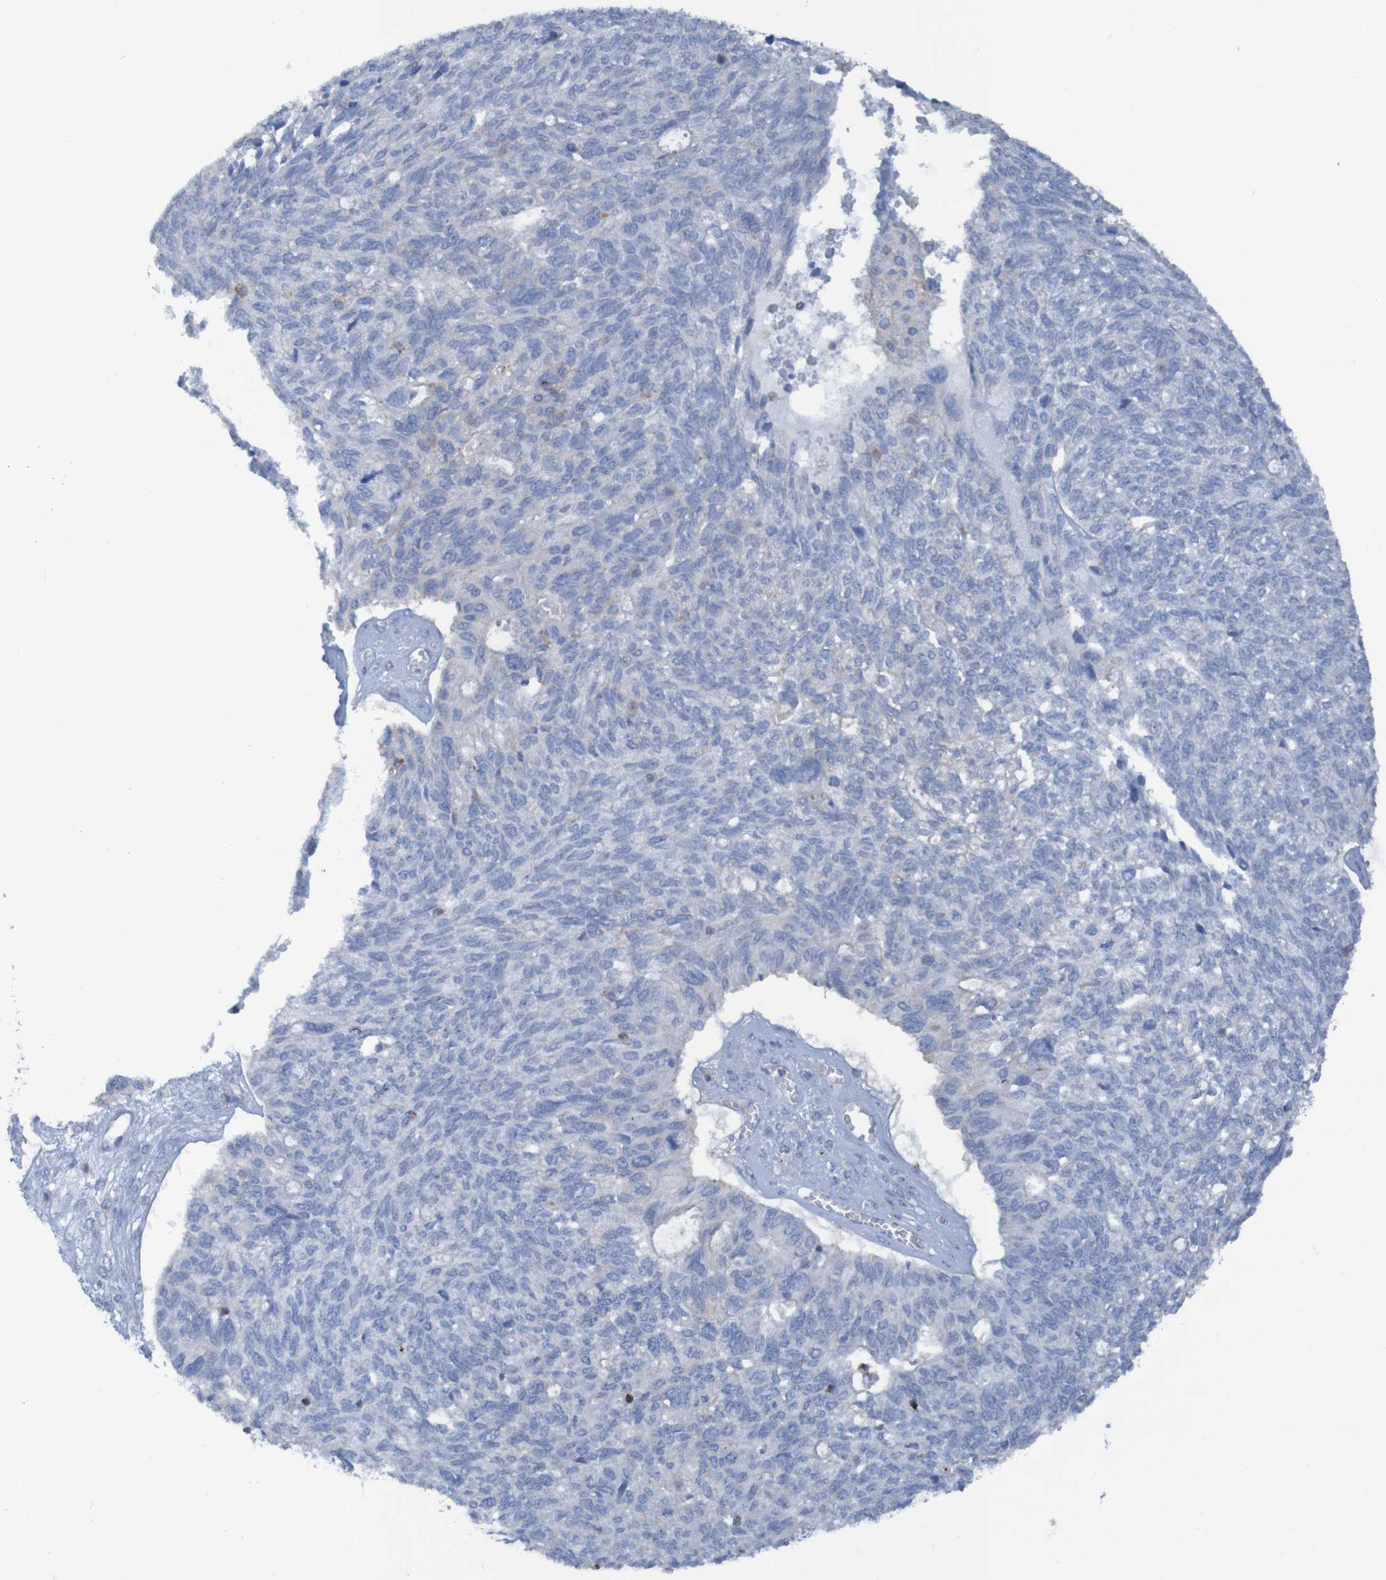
{"staining": {"intensity": "negative", "quantity": "none", "location": "none"}, "tissue": "ovarian cancer", "cell_type": "Tumor cells", "image_type": "cancer", "snomed": [{"axis": "morphology", "description": "Cystadenocarcinoma, serous, NOS"}, {"axis": "topography", "description": "Ovary"}], "caption": "Immunohistochemistry (IHC) of human serous cystadenocarcinoma (ovarian) shows no staining in tumor cells.", "gene": "RNF182", "patient": {"sex": "female", "age": 79}}